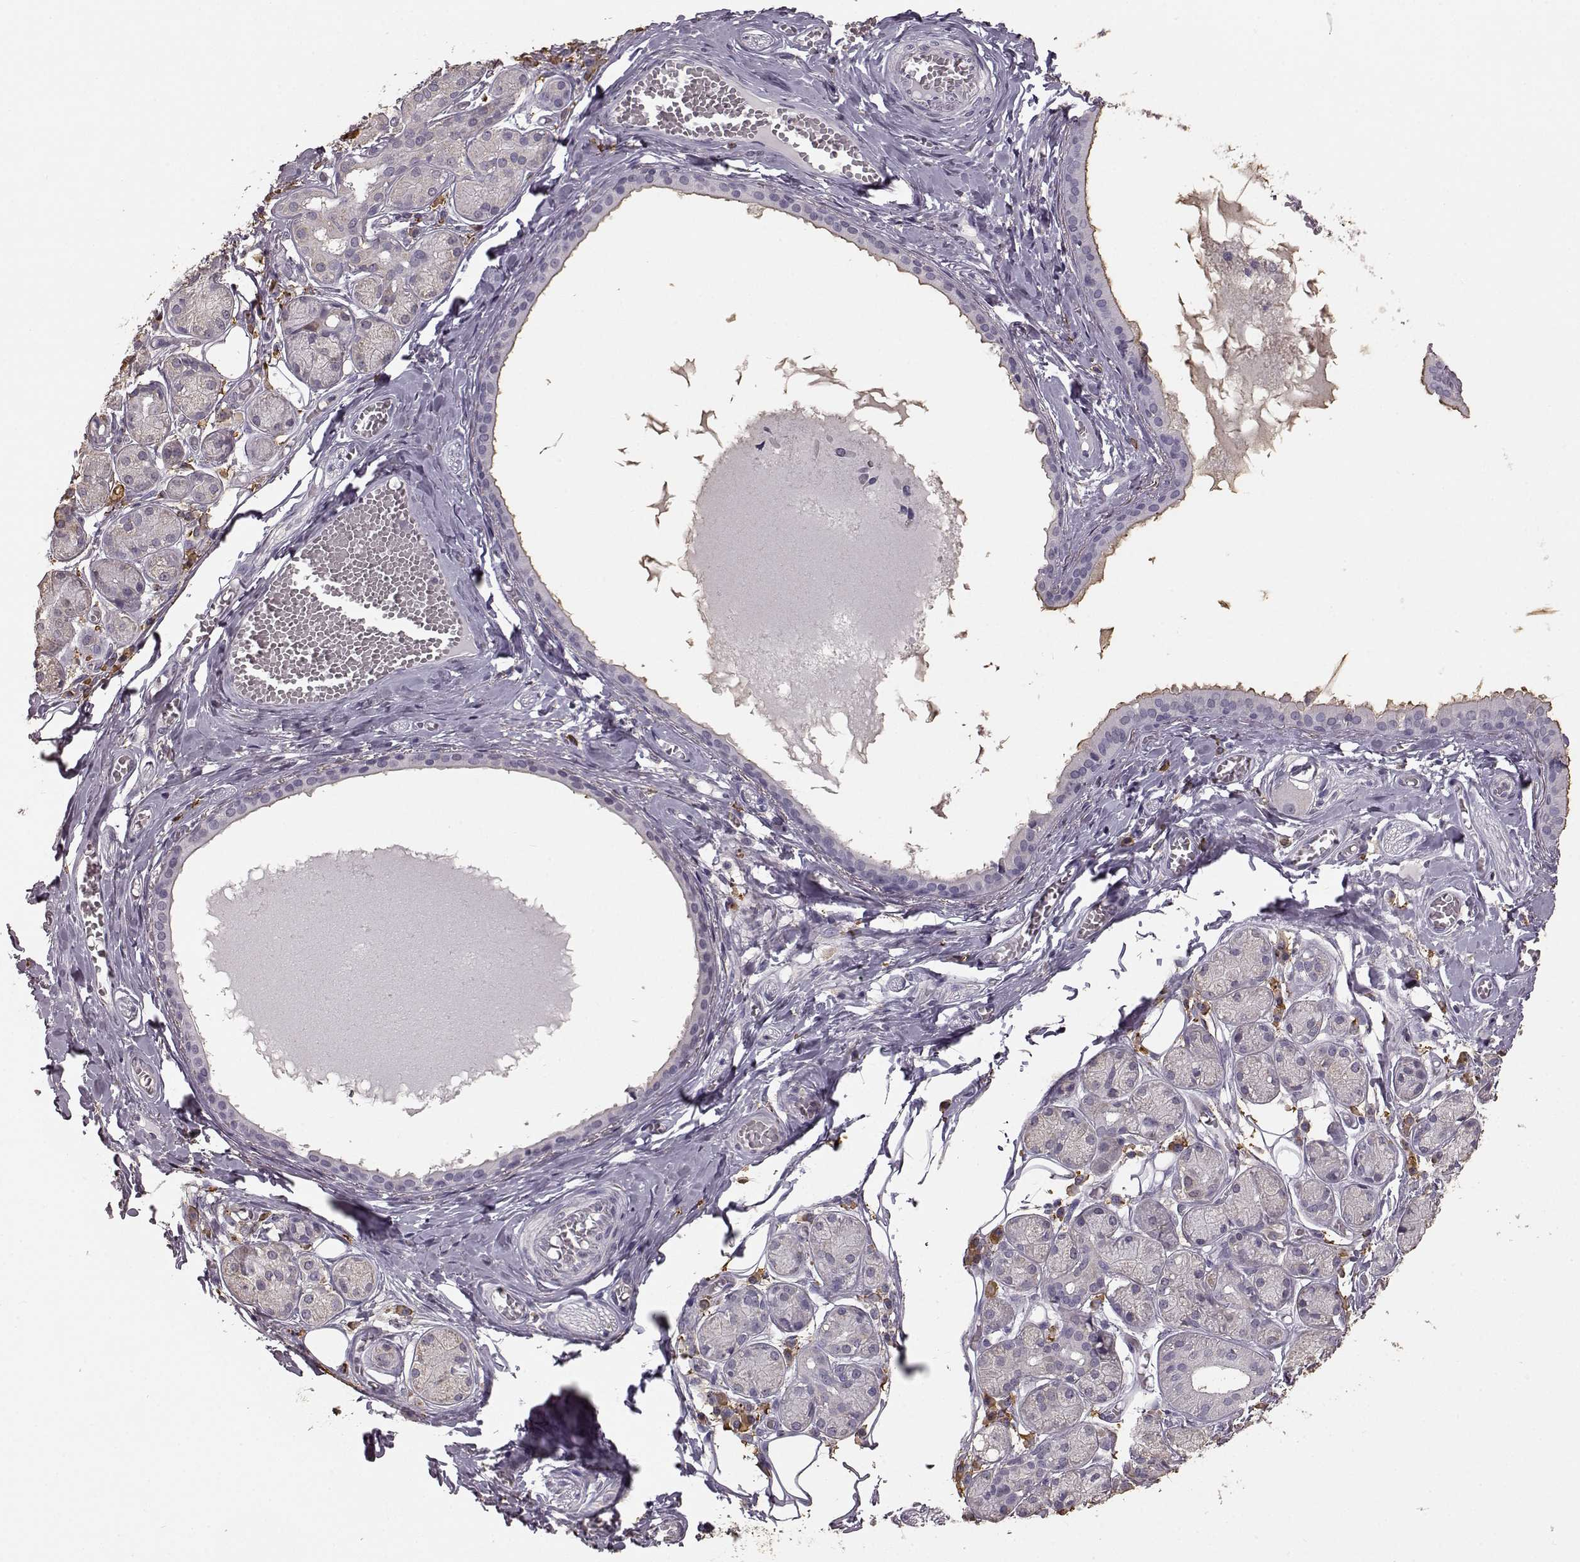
{"staining": {"intensity": "weak", "quantity": "<25%", "location": "cytoplasmic/membranous"}, "tissue": "salivary gland", "cell_type": "Glandular cells", "image_type": "normal", "snomed": [{"axis": "morphology", "description": "Normal tissue, NOS"}, {"axis": "topography", "description": "Salivary gland"}, {"axis": "topography", "description": "Peripheral nerve tissue"}], "caption": "A histopathology image of salivary gland stained for a protein displays no brown staining in glandular cells. (Stains: DAB (3,3'-diaminobenzidine) immunohistochemistry with hematoxylin counter stain, Microscopy: brightfield microscopy at high magnification).", "gene": "GABRG3", "patient": {"sex": "male", "age": 71}}